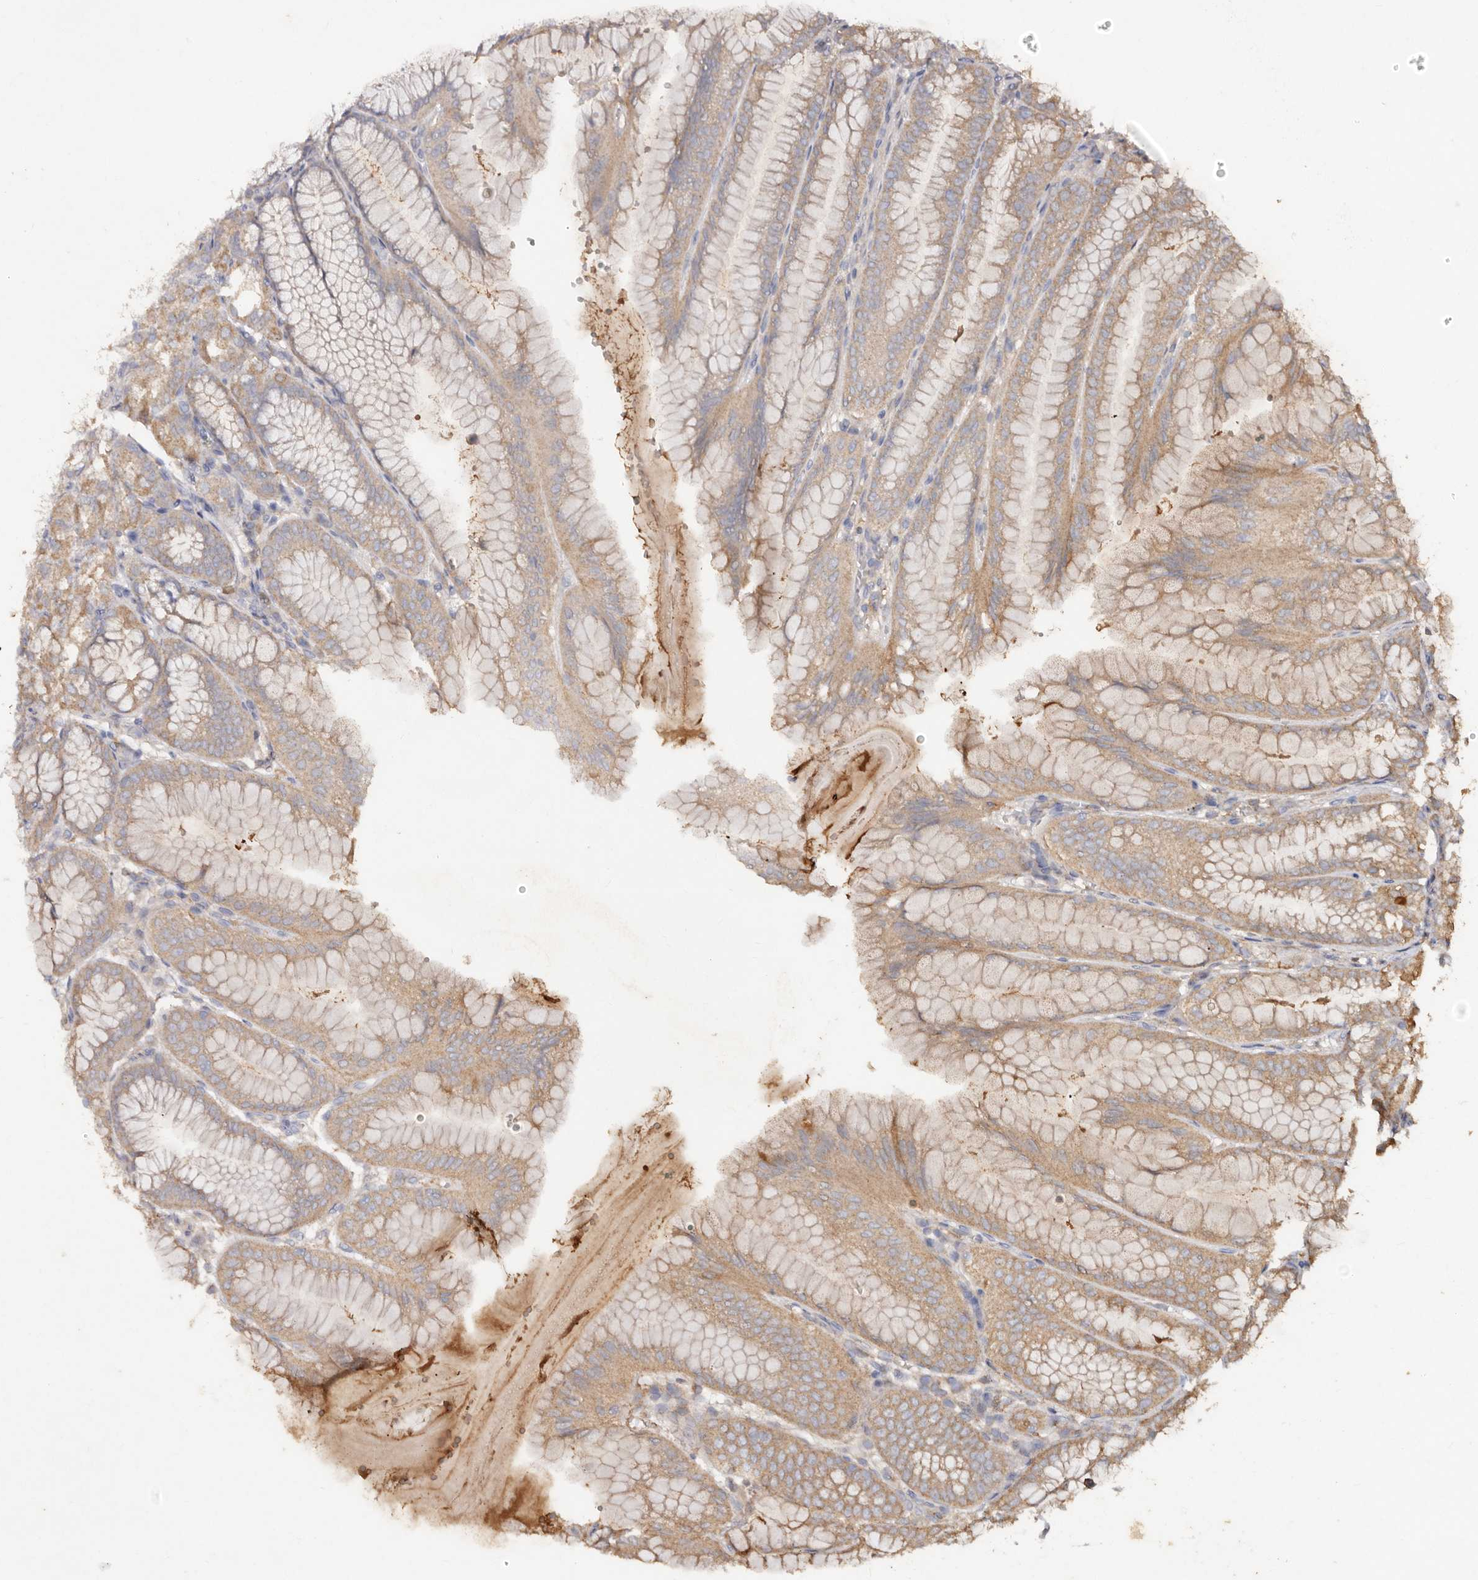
{"staining": {"intensity": "moderate", "quantity": ">75%", "location": "cytoplasmic/membranous"}, "tissue": "stomach", "cell_type": "Glandular cells", "image_type": "normal", "snomed": [{"axis": "morphology", "description": "Normal tissue, NOS"}, {"axis": "topography", "description": "Stomach, lower"}], "caption": "DAB (3,3'-diaminobenzidine) immunohistochemical staining of benign human stomach exhibits moderate cytoplasmic/membranous protein positivity in approximately >75% of glandular cells. (DAB = brown stain, brightfield microscopy at high magnification).", "gene": "FARS2", "patient": {"sex": "male", "age": 71}}